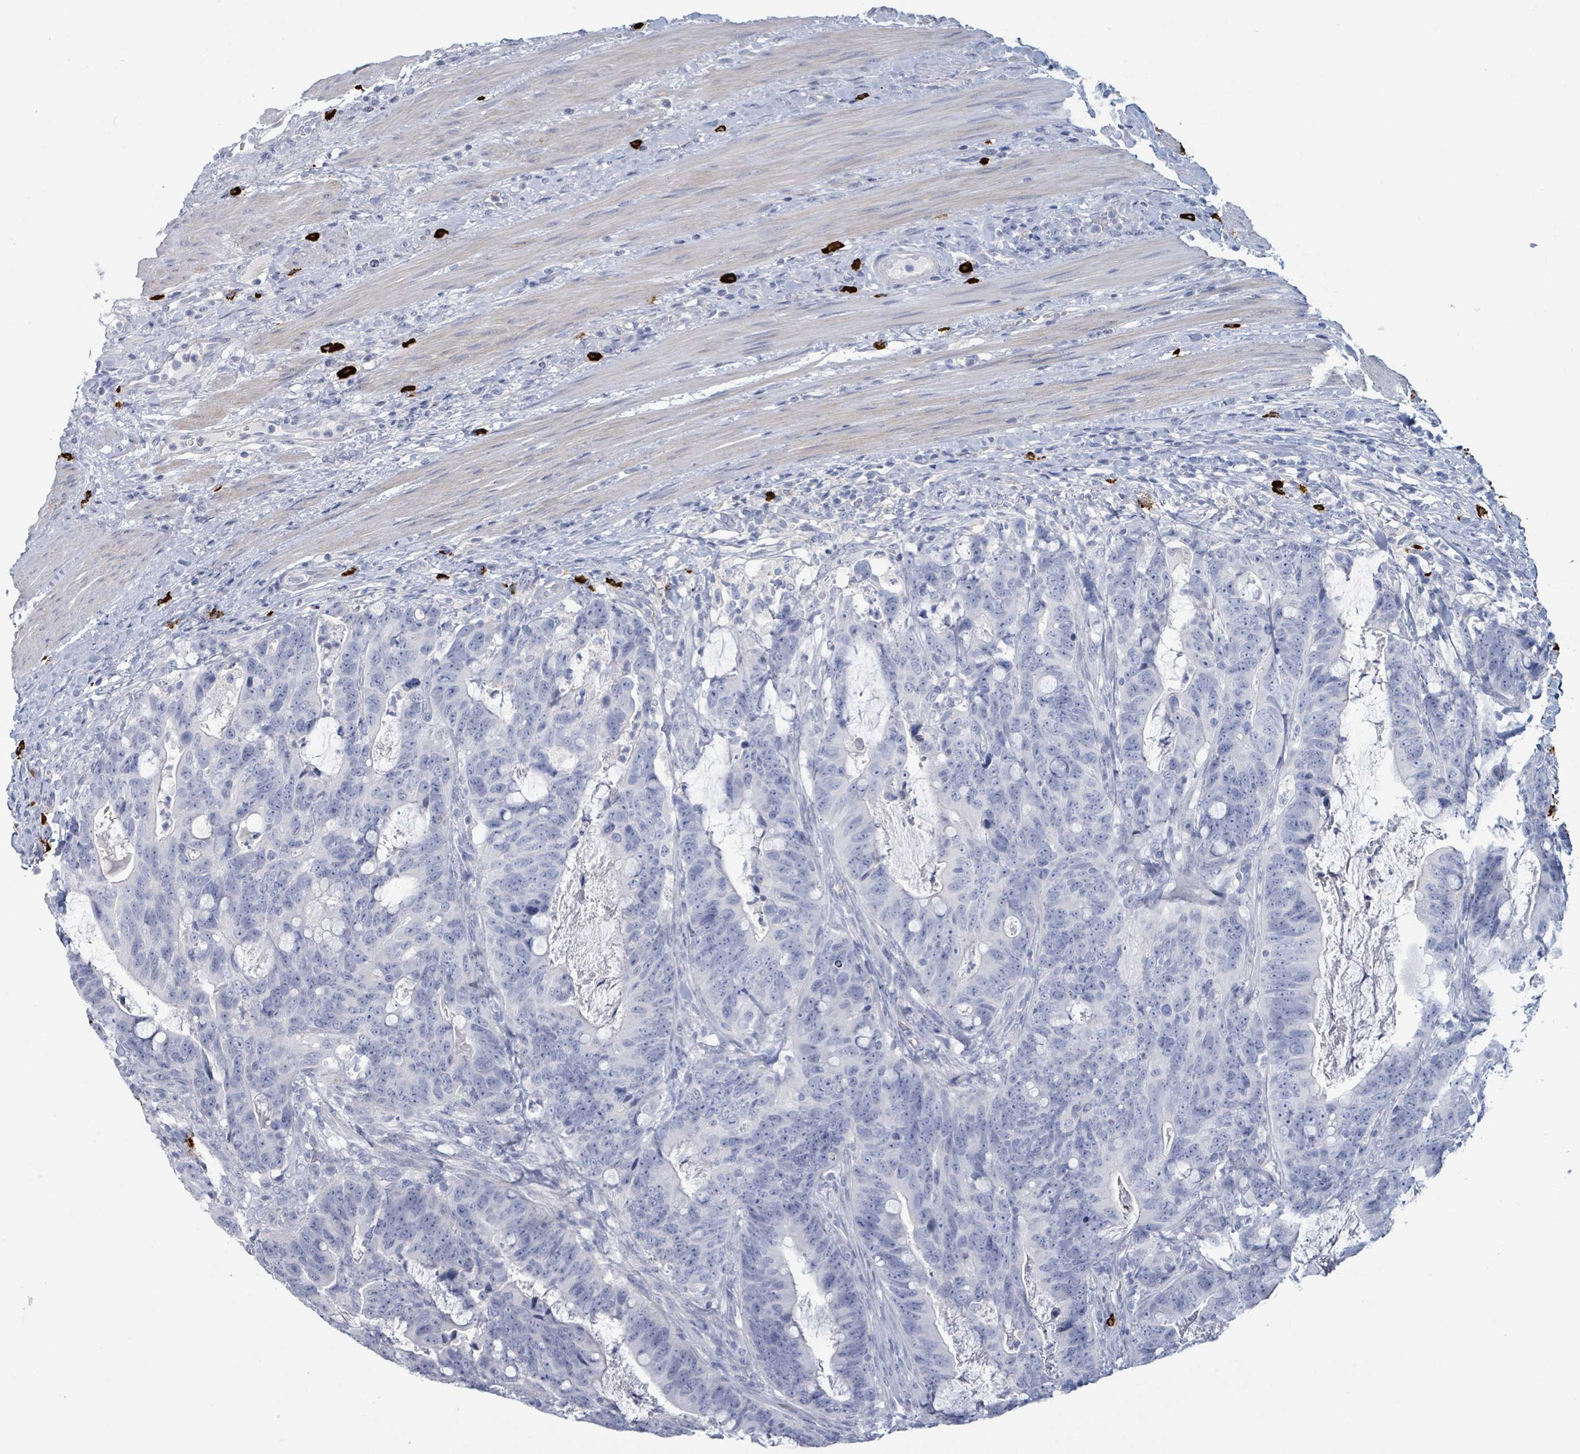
{"staining": {"intensity": "negative", "quantity": "none", "location": "none"}, "tissue": "colorectal cancer", "cell_type": "Tumor cells", "image_type": "cancer", "snomed": [{"axis": "morphology", "description": "Adenocarcinoma, NOS"}, {"axis": "topography", "description": "Colon"}], "caption": "Histopathology image shows no protein positivity in tumor cells of colorectal cancer tissue. (DAB IHC visualized using brightfield microscopy, high magnification).", "gene": "VPS13D", "patient": {"sex": "female", "age": 82}}